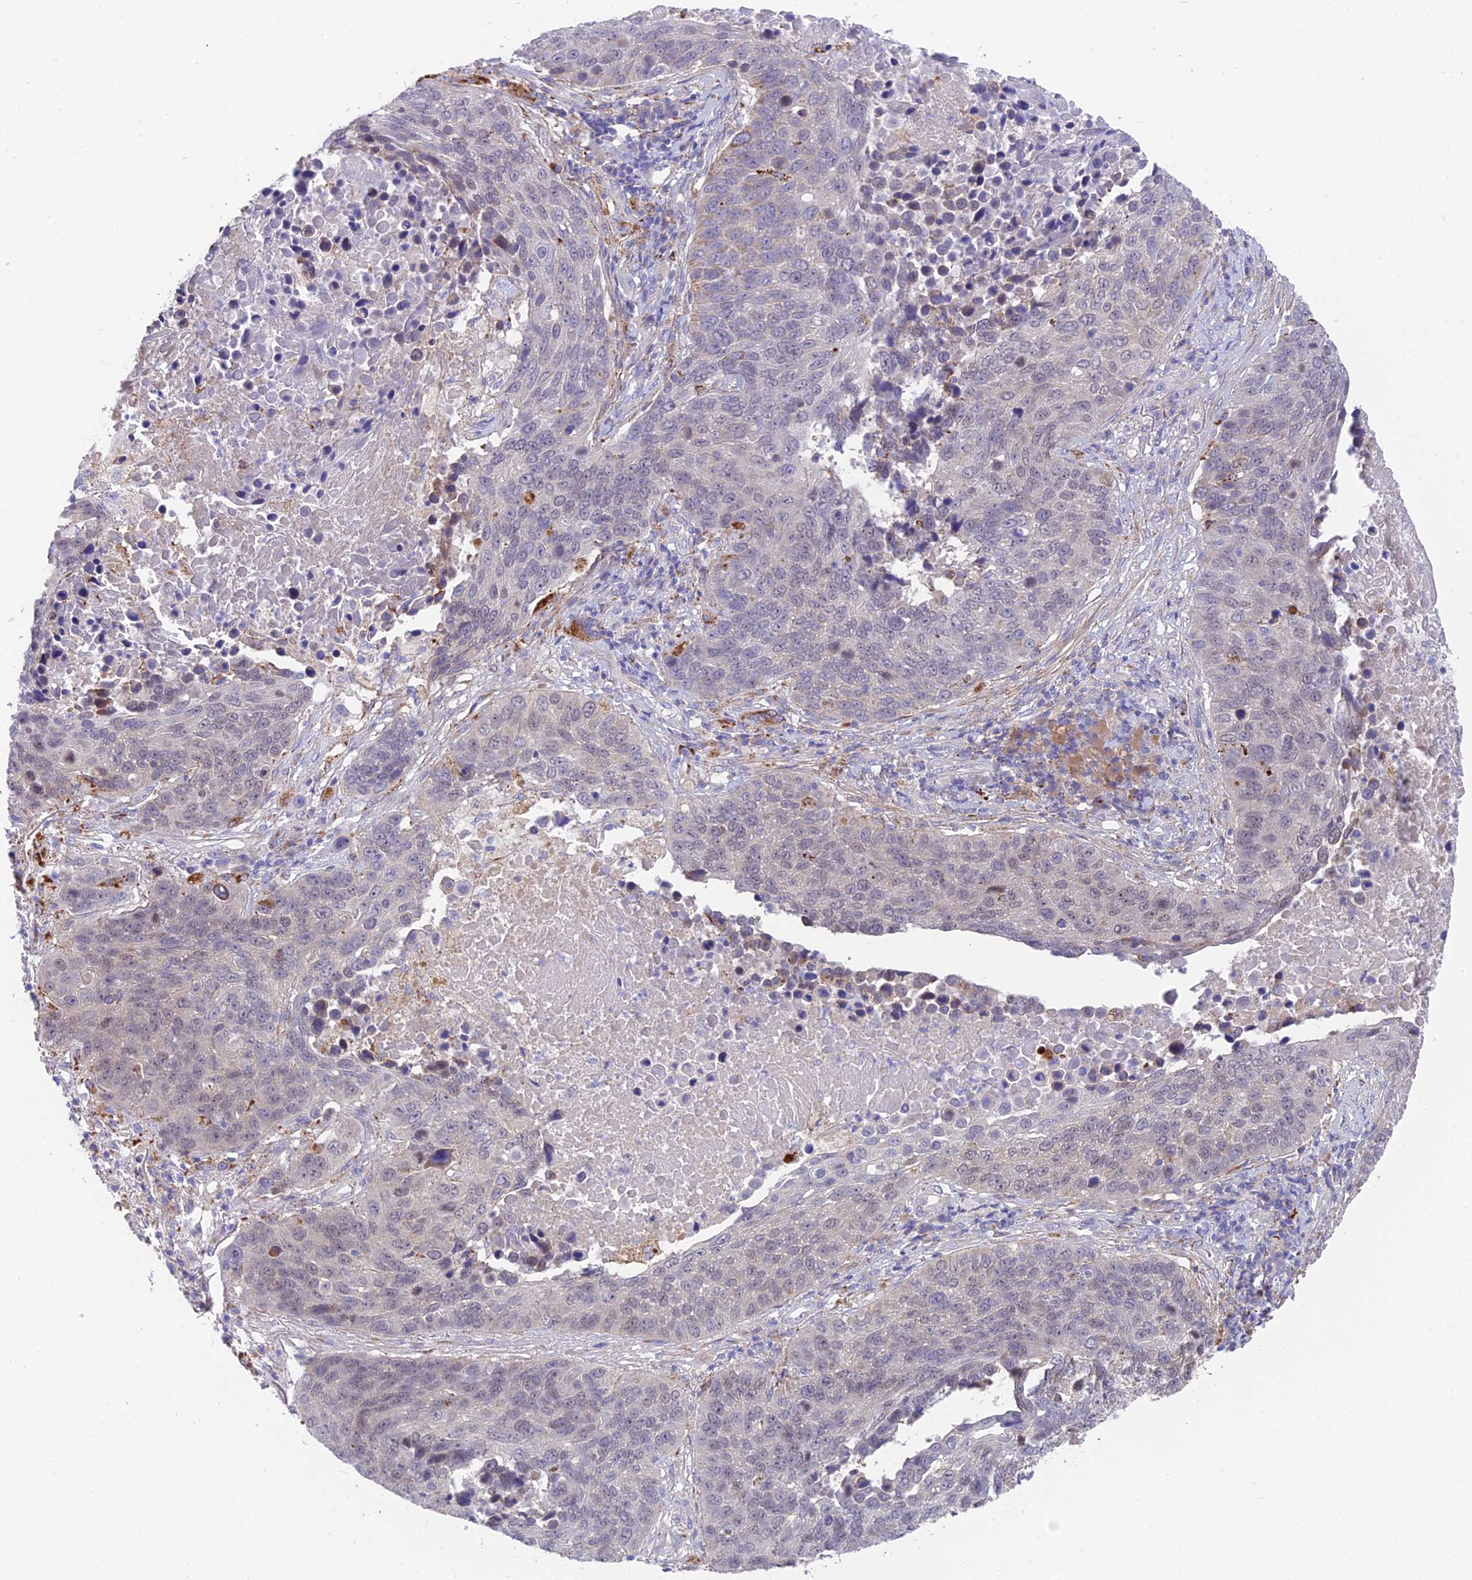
{"staining": {"intensity": "weak", "quantity": "<25%", "location": "cytoplasmic/membranous"}, "tissue": "lung cancer", "cell_type": "Tumor cells", "image_type": "cancer", "snomed": [{"axis": "morphology", "description": "Normal tissue, NOS"}, {"axis": "morphology", "description": "Squamous cell carcinoma, NOS"}, {"axis": "topography", "description": "Lymph node"}, {"axis": "topography", "description": "Lung"}], "caption": "Photomicrograph shows no protein positivity in tumor cells of lung cancer tissue.", "gene": "TIGD6", "patient": {"sex": "male", "age": 66}}